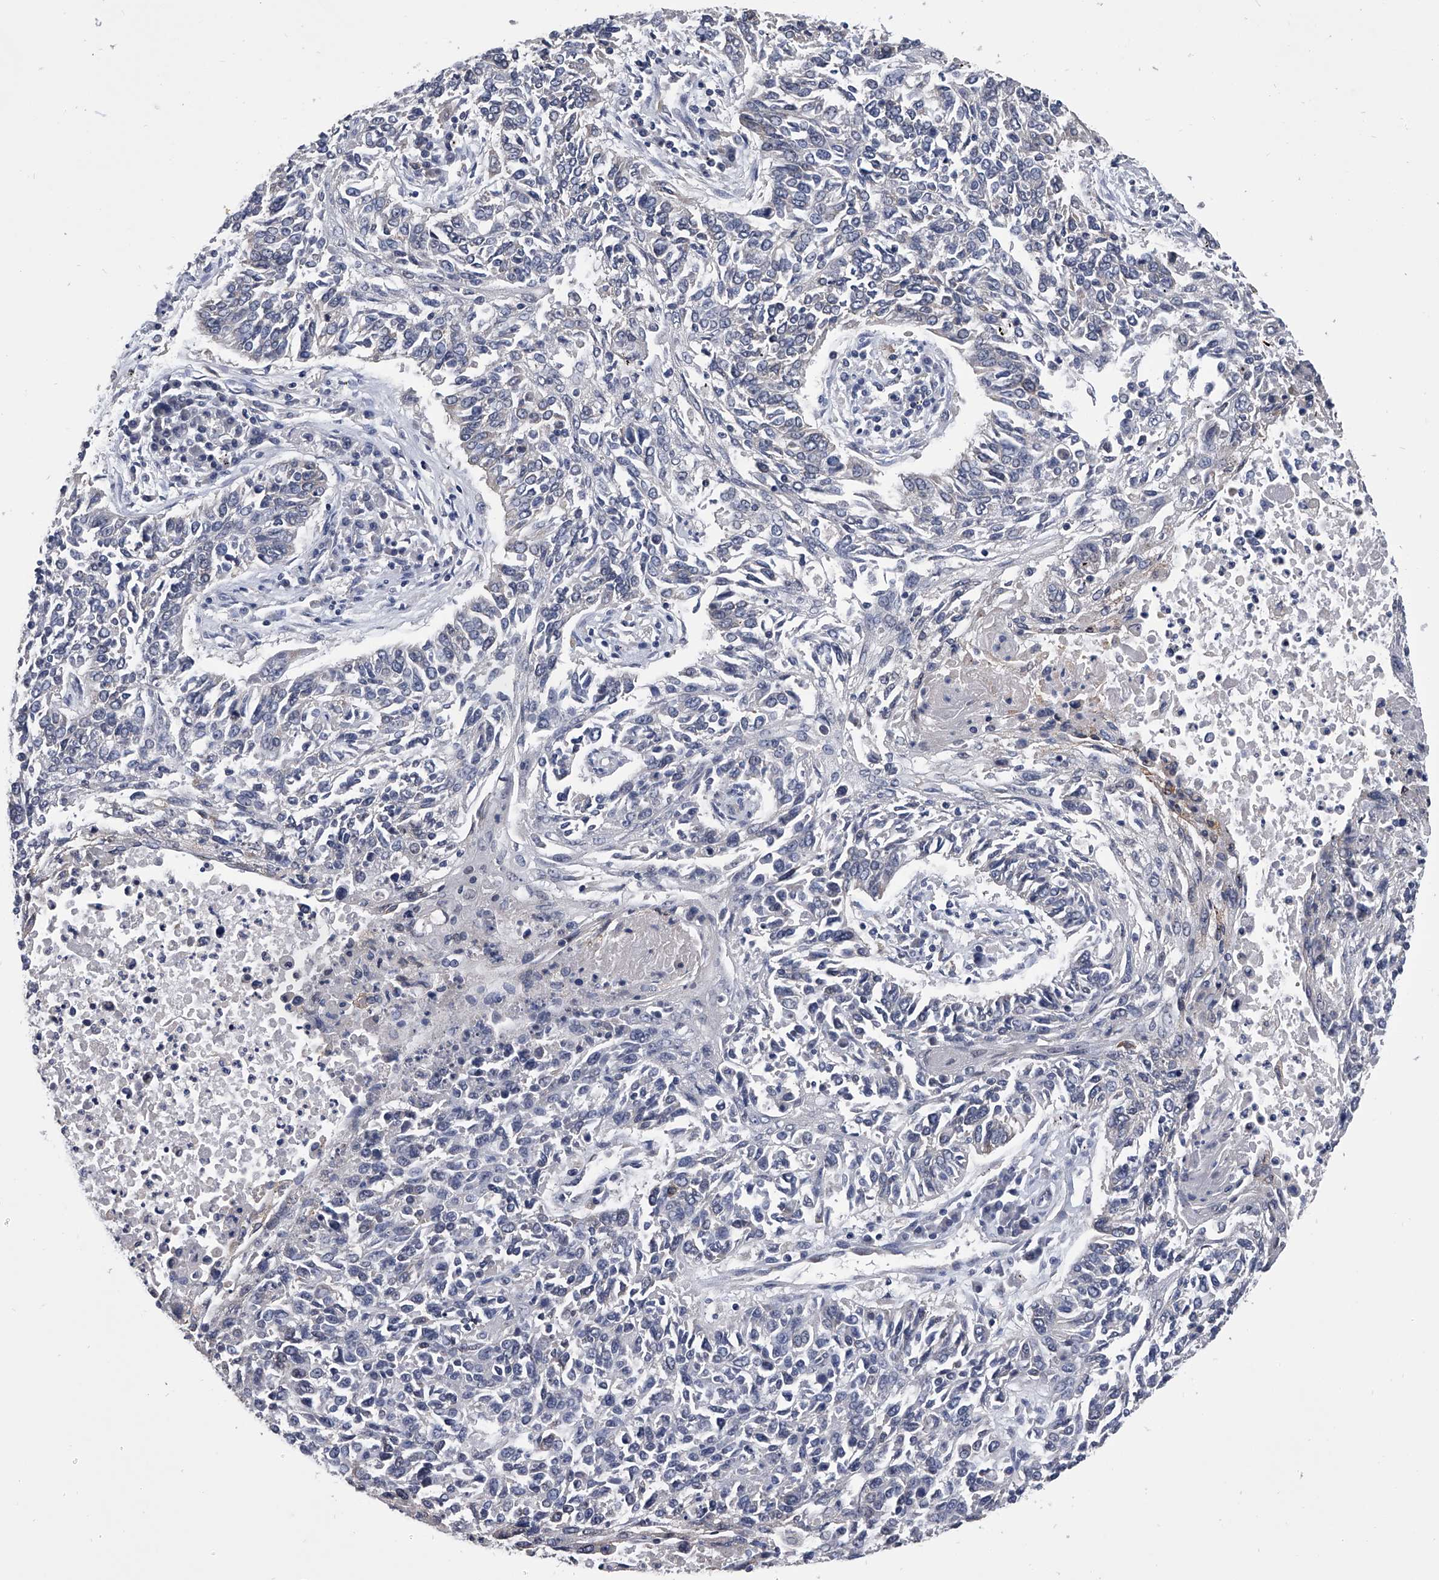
{"staining": {"intensity": "negative", "quantity": "none", "location": "none"}, "tissue": "lung cancer", "cell_type": "Tumor cells", "image_type": "cancer", "snomed": [{"axis": "morphology", "description": "Normal tissue, NOS"}, {"axis": "morphology", "description": "Squamous cell carcinoma, NOS"}, {"axis": "topography", "description": "Cartilage tissue"}, {"axis": "topography", "description": "Bronchus"}, {"axis": "topography", "description": "Lung"}], "caption": "Immunohistochemical staining of lung cancer demonstrates no significant expression in tumor cells. Brightfield microscopy of IHC stained with DAB (brown) and hematoxylin (blue), captured at high magnification.", "gene": "MAP4K3", "patient": {"sex": "female", "age": 49}}